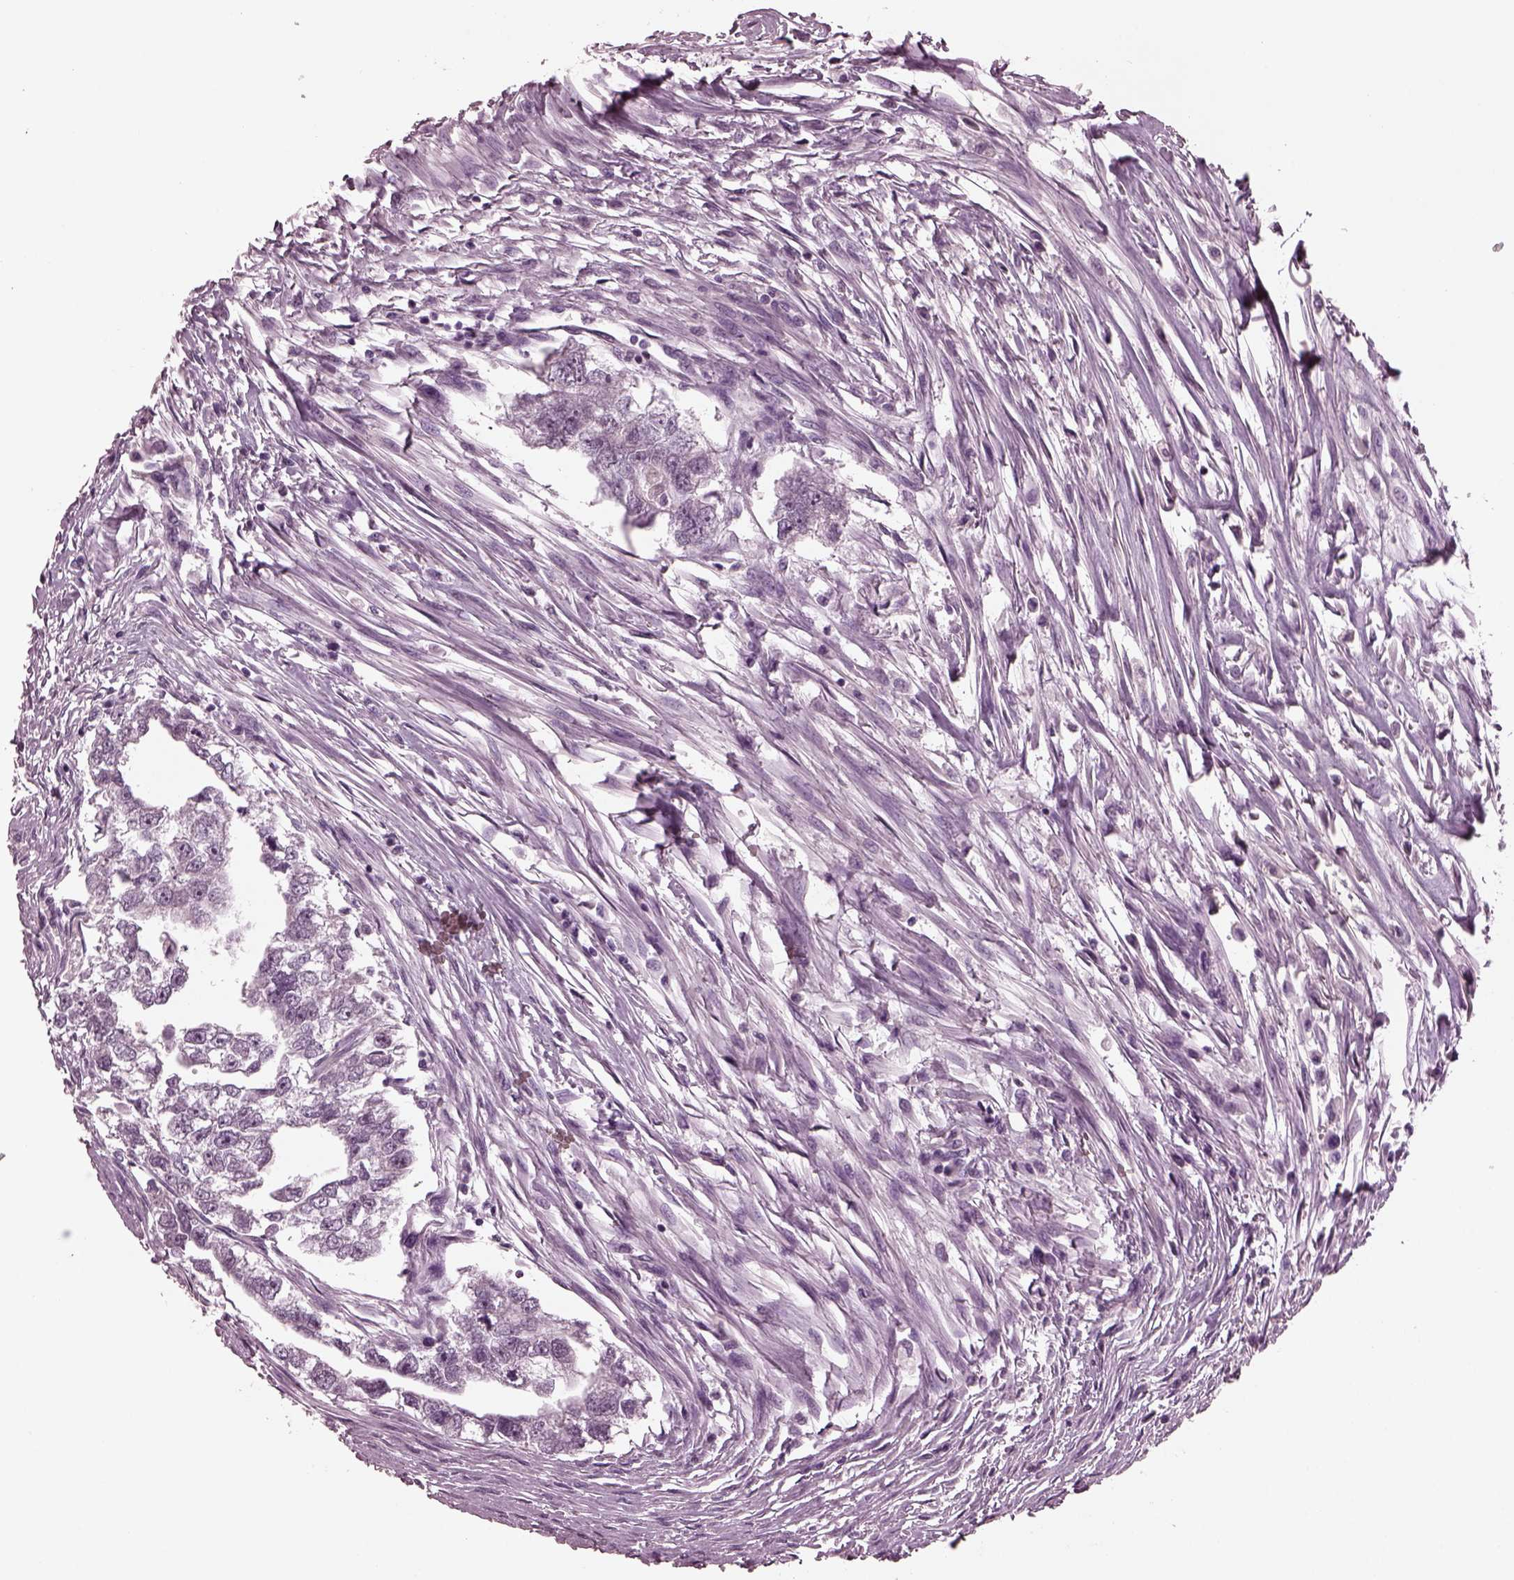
{"staining": {"intensity": "negative", "quantity": "none", "location": "none"}, "tissue": "testis cancer", "cell_type": "Tumor cells", "image_type": "cancer", "snomed": [{"axis": "morphology", "description": "Carcinoma, Embryonal, NOS"}, {"axis": "morphology", "description": "Teratoma, malignant, NOS"}, {"axis": "topography", "description": "Testis"}], "caption": "Immunohistochemical staining of human testis cancer displays no significant staining in tumor cells. The staining was performed using DAB to visualize the protein expression in brown, while the nuclei were stained in blue with hematoxylin (Magnification: 20x).", "gene": "MIB2", "patient": {"sex": "male", "age": 44}}